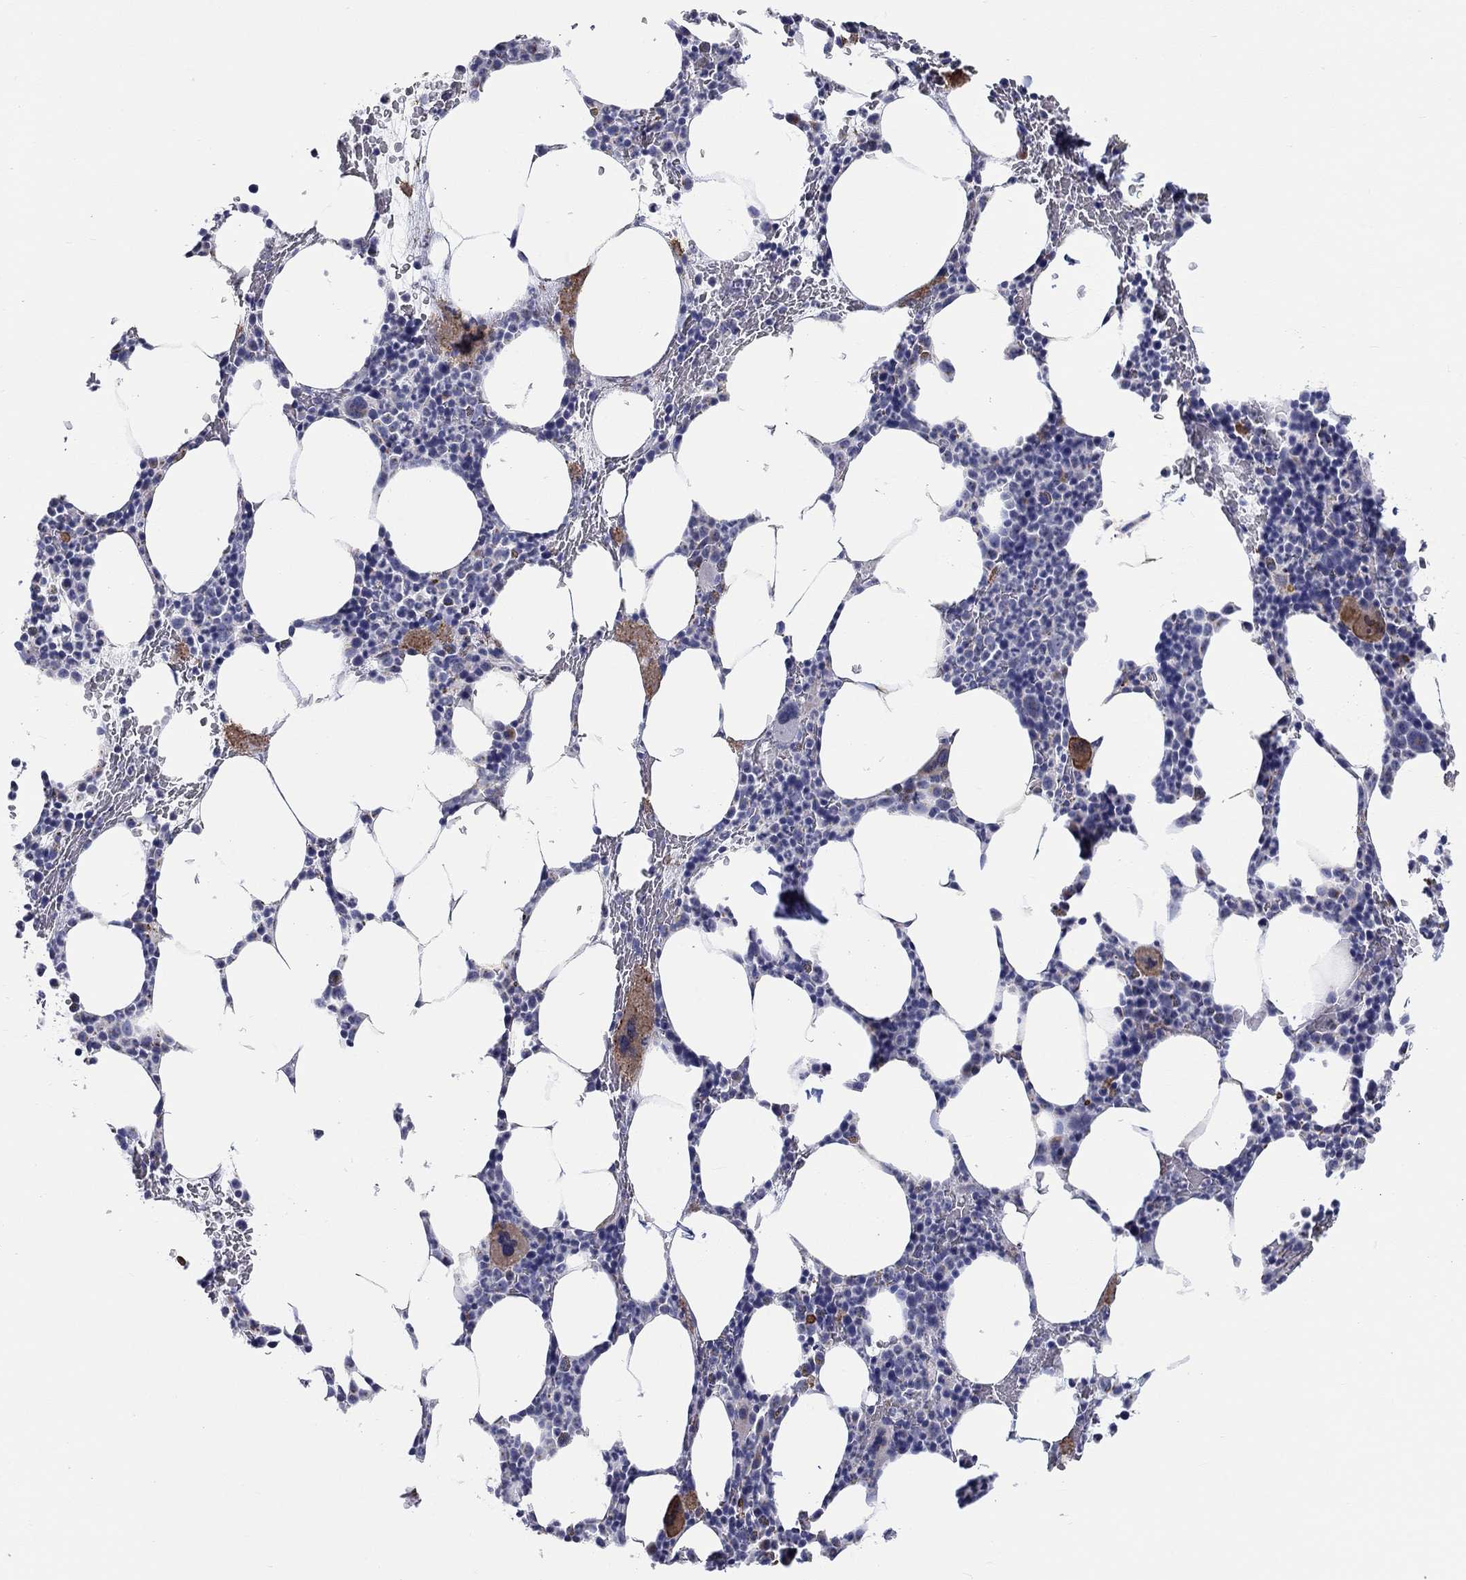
{"staining": {"intensity": "moderate", "quantity": "<25%", "location": "cytoplasmic/membranous"}, "tissue": "bone marrow", "cell_type": "Hematopoietic cells", "image_type": "normal", "snomed": [{"axis": "morphology", "description": "Normal tissue, NOS"}, {"axis": "topography", "description": "Bone marrow"}], "caption": "A low amount of moderate cytoplasmic/membranous staining is identified in approximately <25% of hematopoietic cells in benign bone marrow. The staining is performed using DAB (3,3'-diaminobenzidine) brown chromogen to label protein expression. The nuclei are counter-stained blue using hematoxylin.", "gene": "LRRC4C", "patient": {"sex": "male", "age": 83}}